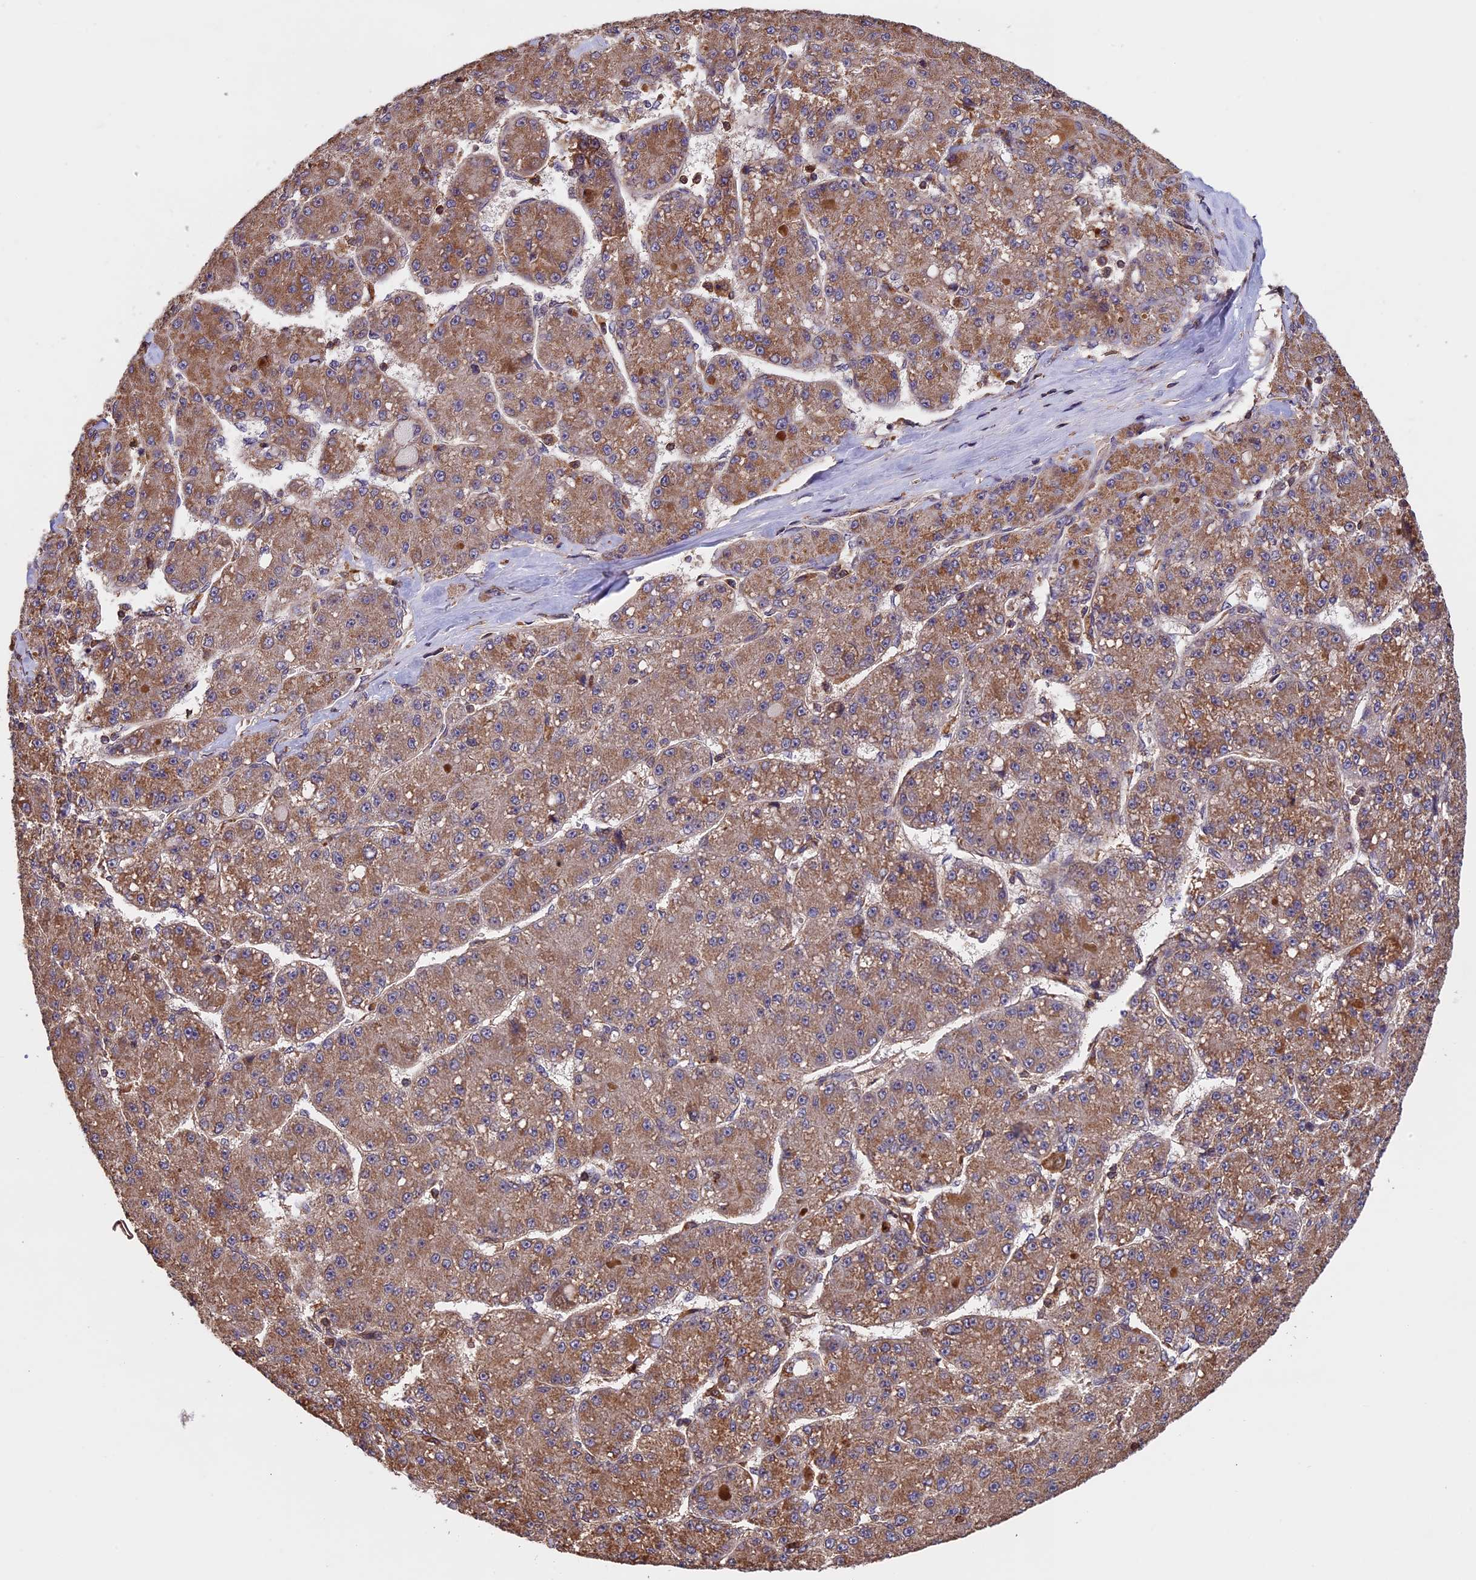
{"staining": {"intensity": "moderate", "quantity": ">75%", "location": "cytoplasmic/membranous"}, "tissue": "liver cancer", "cell_type": "Tumor cells", "image_type": "cancer", "snomed": [{"axis": "morphology", "description": "Carcinoma, Hepatocellular, NOS"}, {"axis": "topography", "description": "Liver"}], "caption": "Liver cancer (hepatocellular carcinoma) stained with immunohistochemistry (IHC) shows moderate cytoplasmic/membranous positivity in approximately >75% of tumor cells.", "gene": "PKD2L2", "patient": {"sex": "male", "age": 67}}